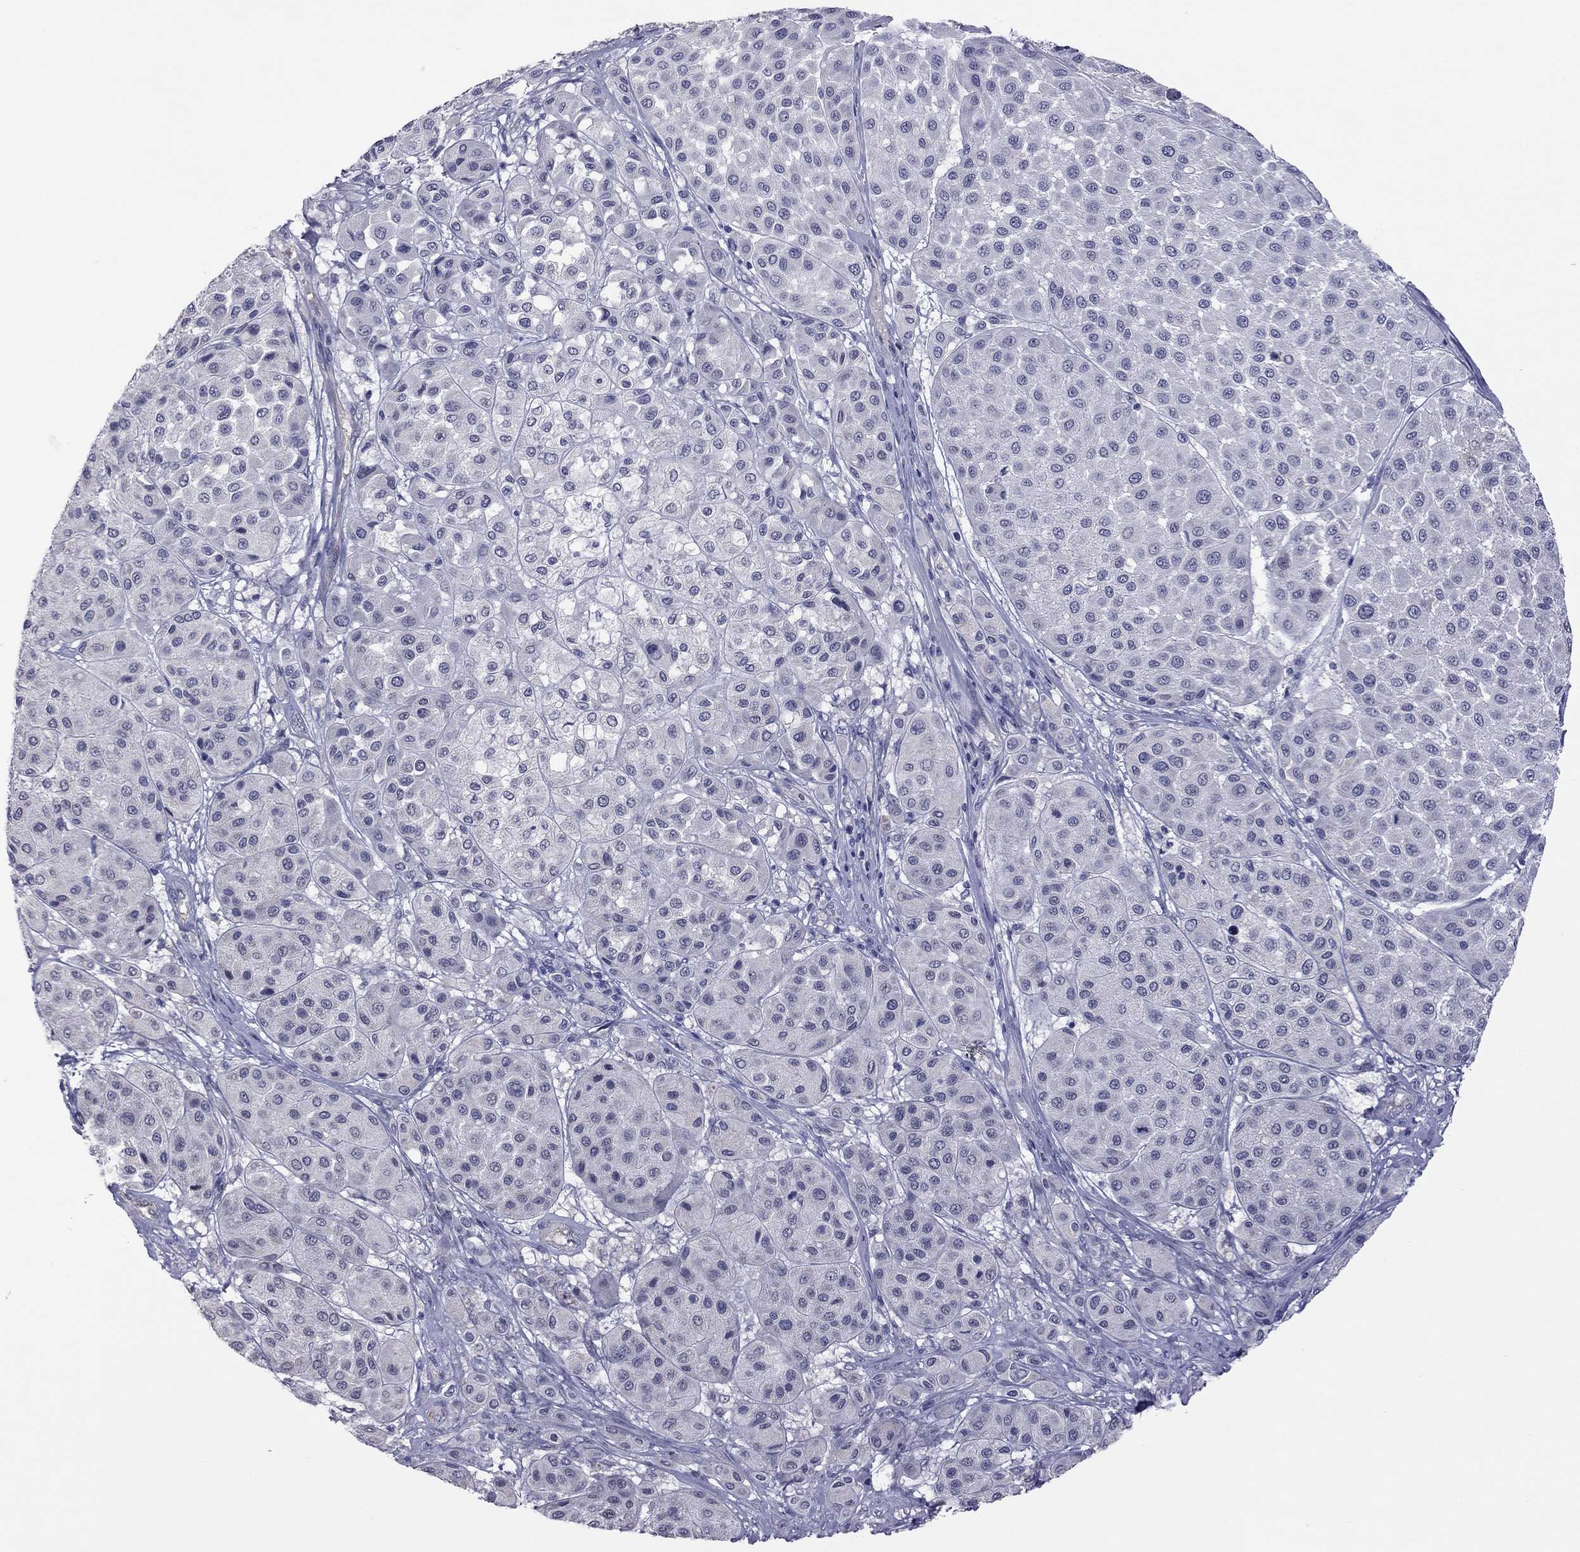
{"staining": {"intensity": "negative", "quantity": "none", "location": "none"}, "tissue": "melanoma", "cell_type": "Tumor cells", "image_type": "cancer", "snomed": [{"axis": "morphology", "description": "Malignant melanoma, Metastatic site"}, {"axis": "topography", "description": "Smooth muscle"}], "caption": "Image shows no protein positivity in tumor cells of melanoma tissue. The staining is performed using DAB brown chromogen with nuclei counter-stained in using hematoxylin.", "gene": "HYLS1", "patient": {"sex": "male", "age": 41}}